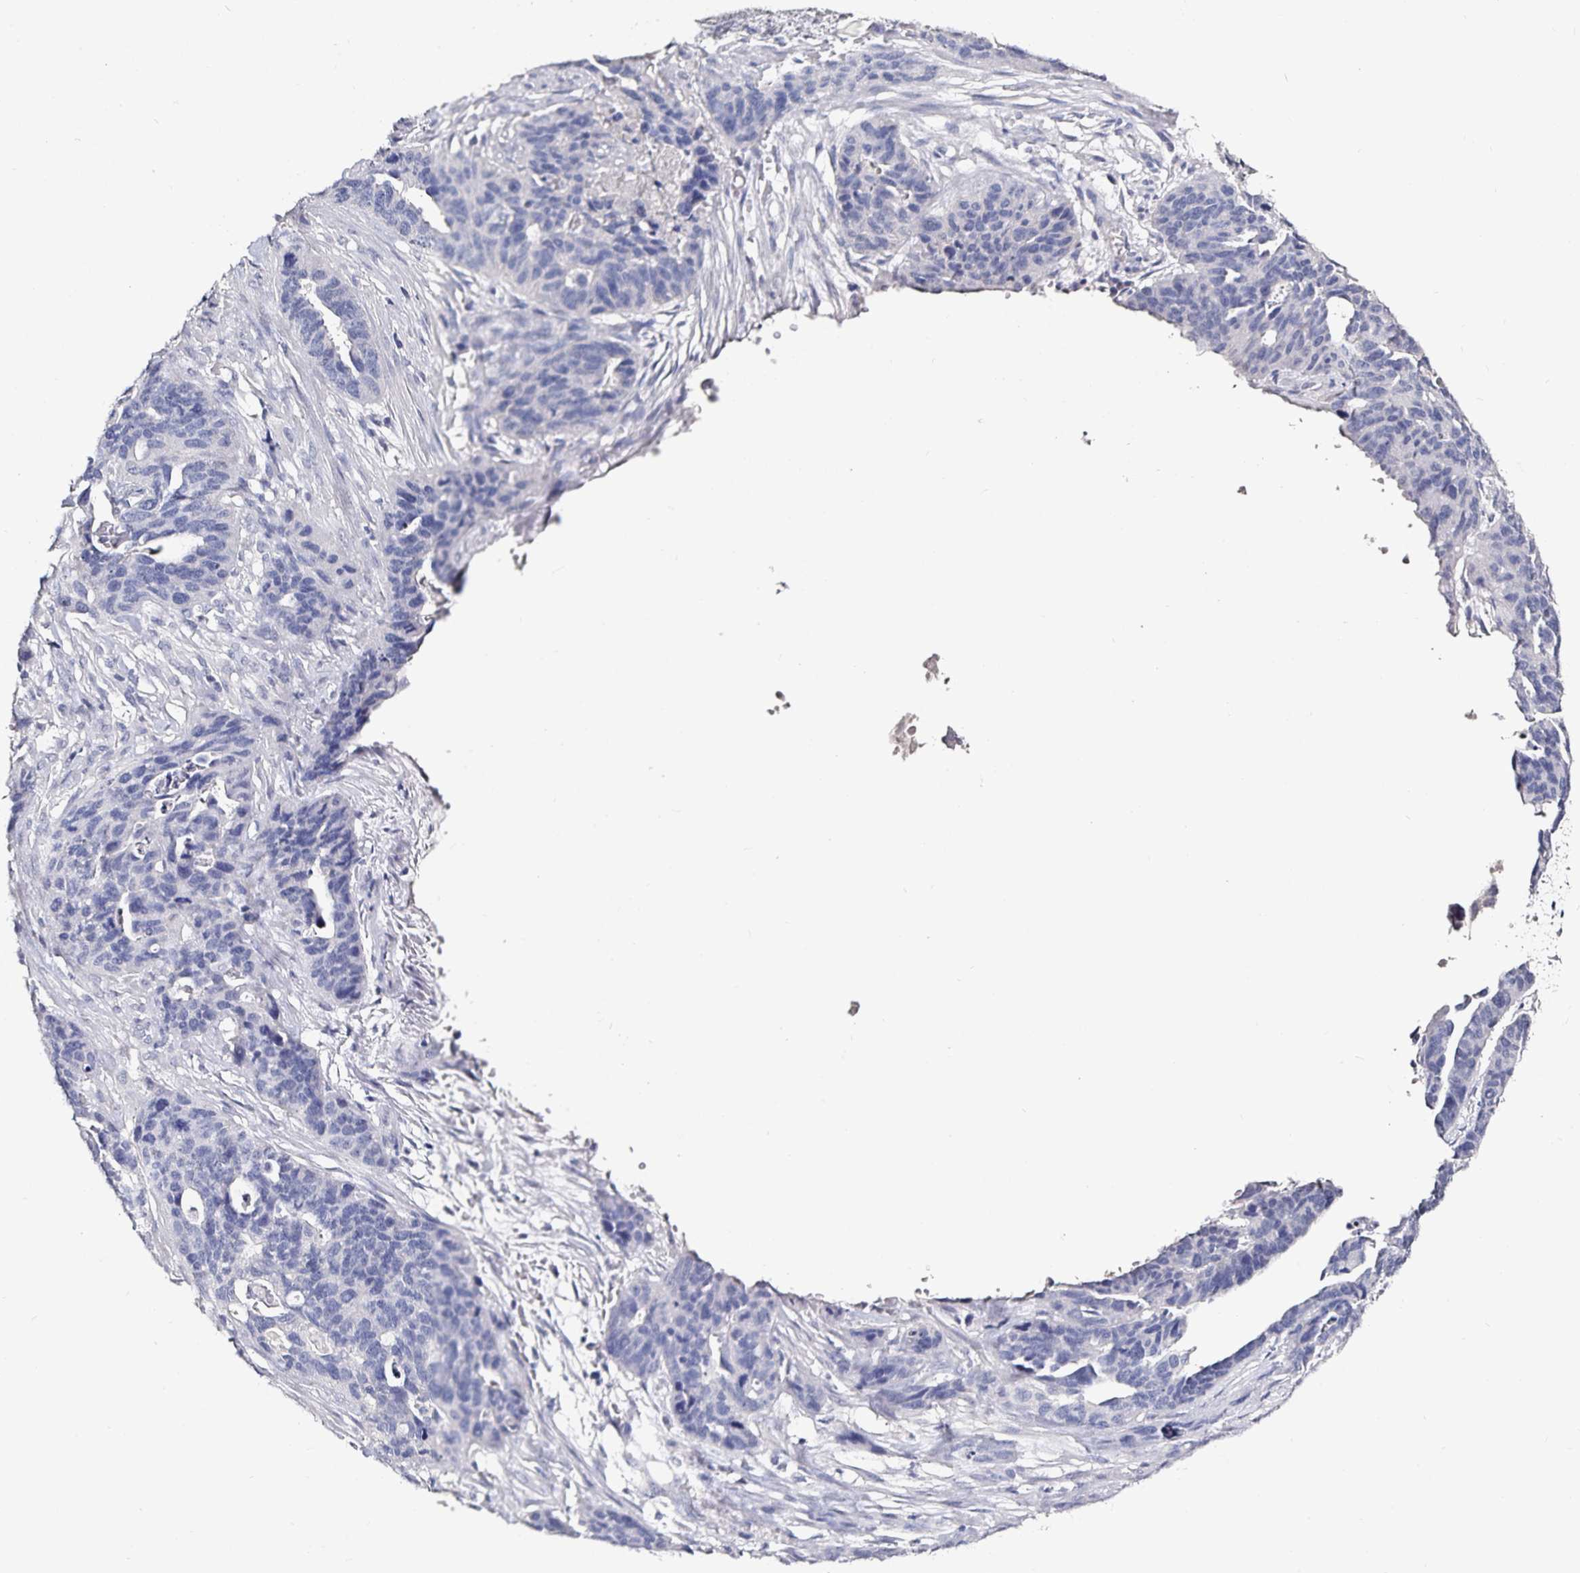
{"staining": {"intensity": "negative", "quantity": "none", "location": "none"}, "tissue": "ovarian cancer", "cell_type": "Tumor cells", "image_type": "cancer", "snomed": [{"axis": "morphology", "description": "Cystadenocarcinoma, serous, NOS"}, {"axis": "topography", "description": "Ovary"}], "caption": "Micrograph shows no protein positivity in tumor cells of ovarian cancer tissue.", "gene": "TTR", "patient": {"sex": "female", "age": 64}}